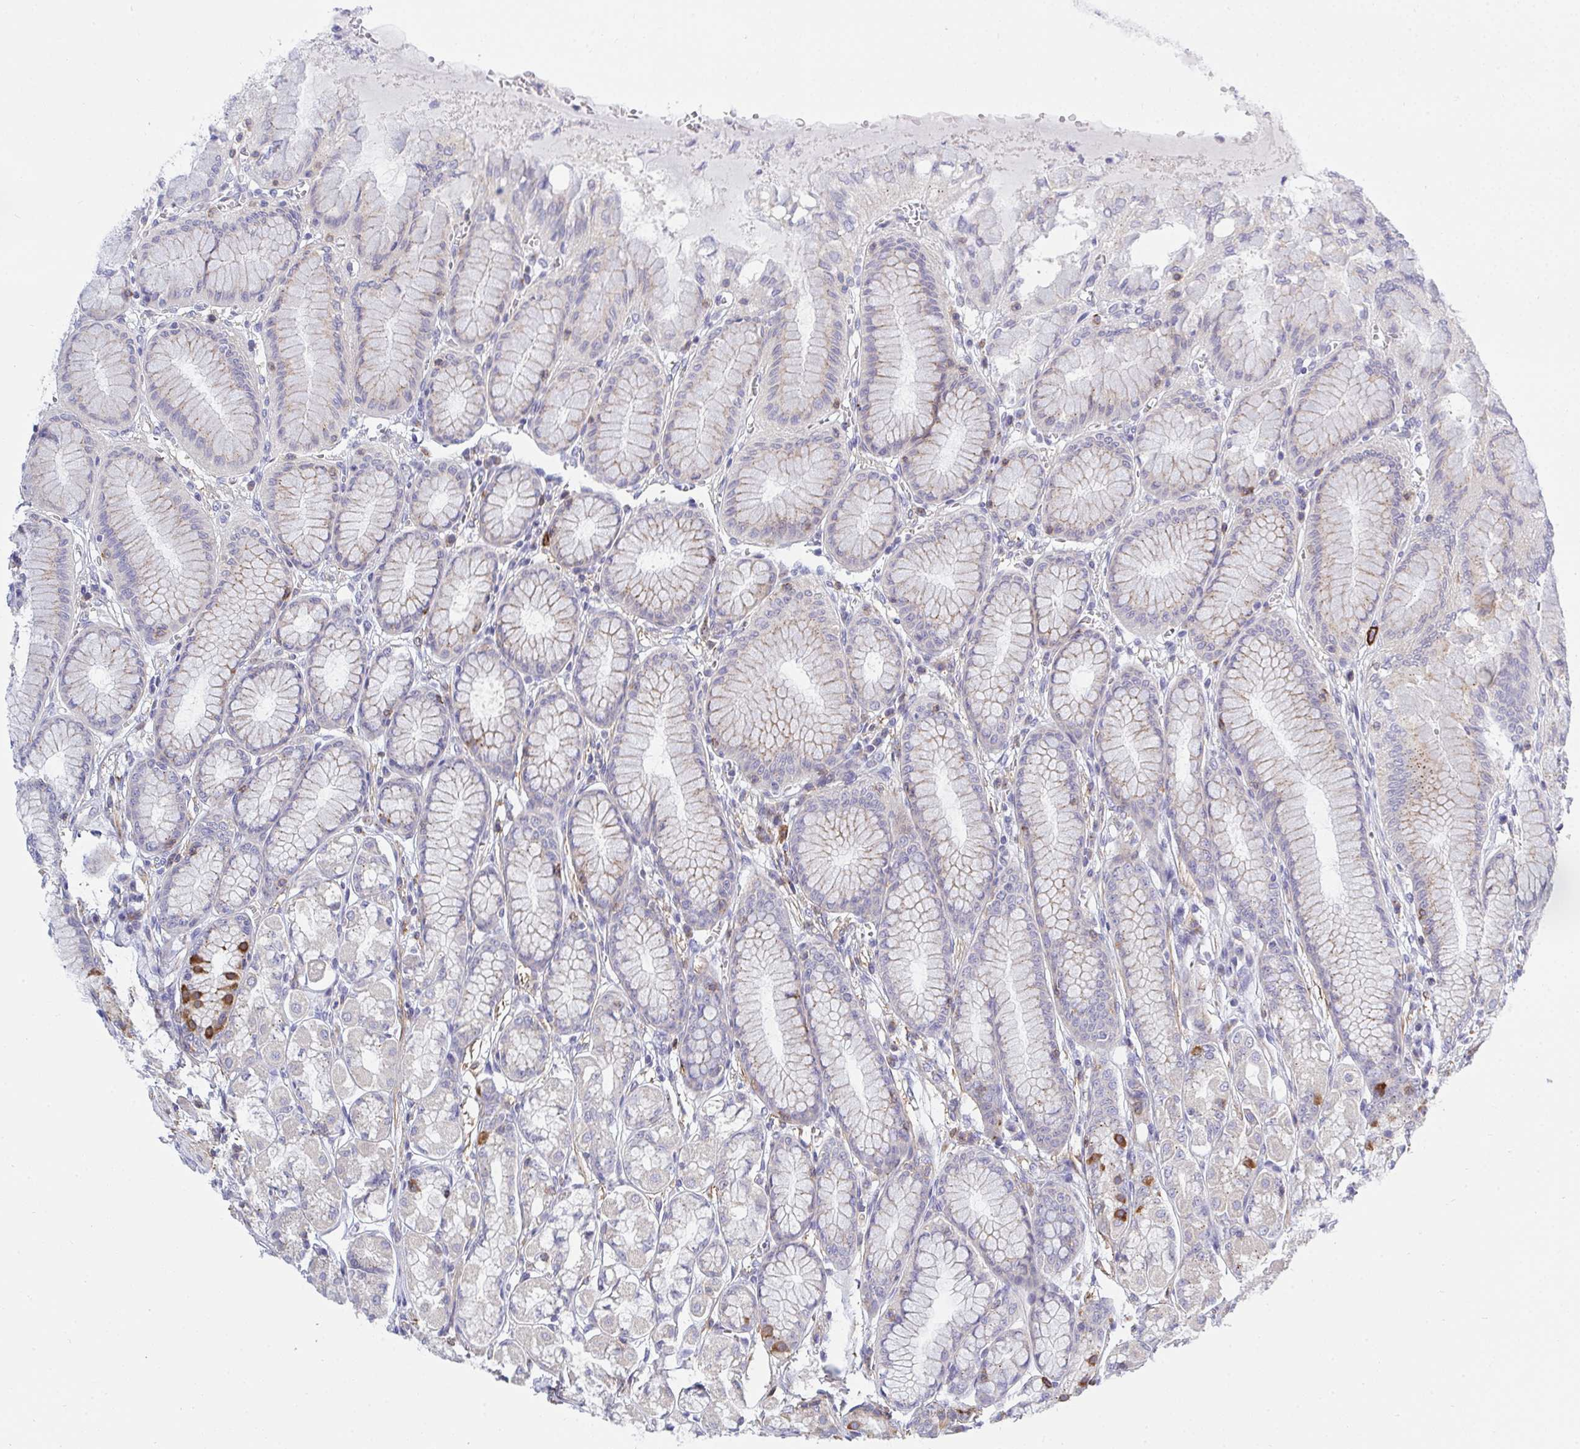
{"staining": {"intensity": "moderate", "quantity": "25%-75%", "location": "cytoplasmic/membranous"}, "tissue": "stomach", "cell_type": "Glandular cells", "image_type": "normal", "snomed": [{"axis": "morphology", "description": "Normal tissue, NOS"}, {"axis": "topography", "description": "Stomach"}, {"axis": "topography", "description": "Stomach, lower"}], "caption": "Human stomach stained with a brown dye displays moderate cytoplasmic/membranous positive staining in about 25%-75% of glandular cells.", "gene": "FRMD3", "patient": {"sex": "male", "age": 76}}